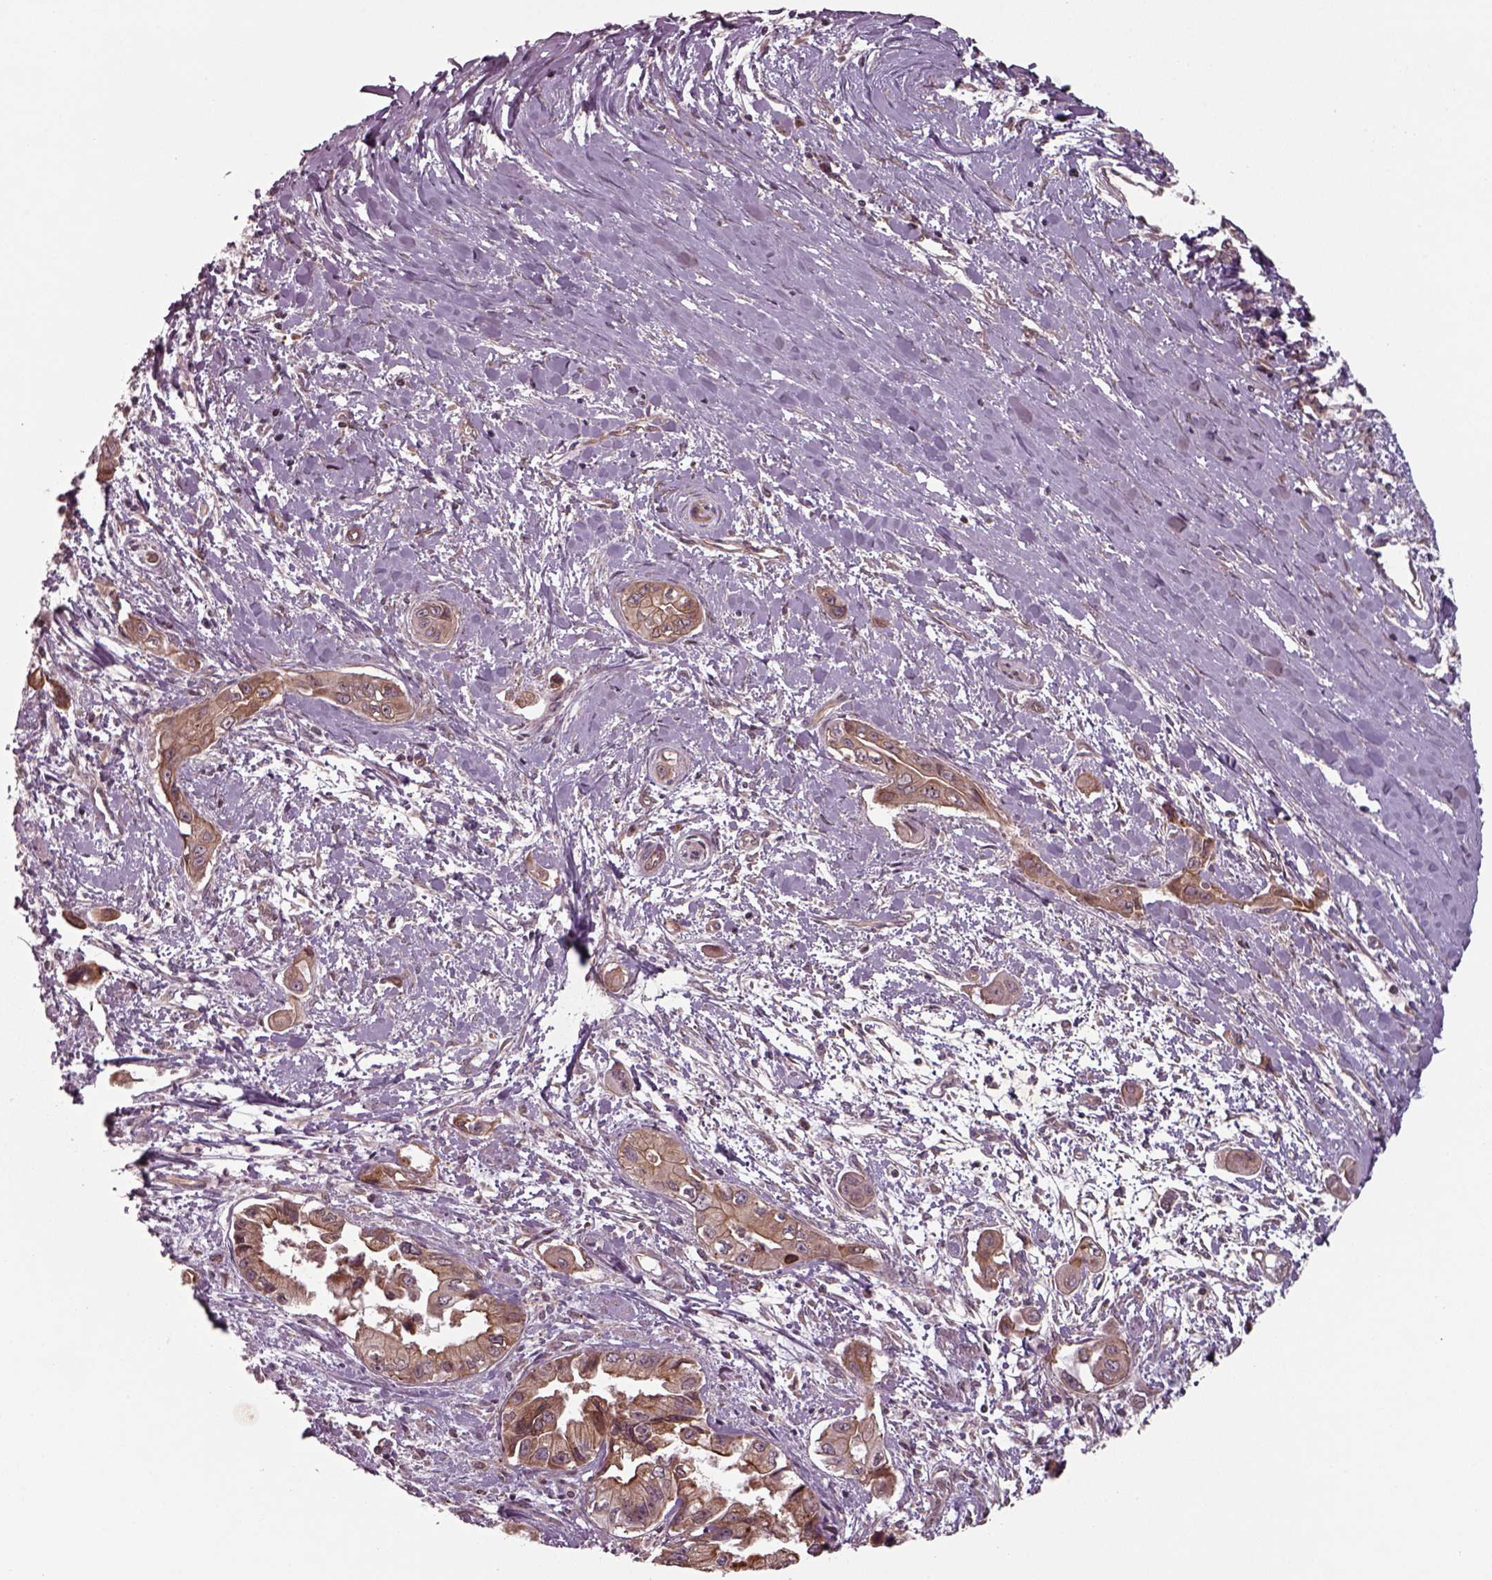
{"staining": {"intensity": "moderate", "quantity": ">75%", "location": "cytoplasmic/membranous"}, "tissue": "pancreatic cancer", "cell_type": "Tumor cells", "image_type": "cancer", "snomed": [{"axis": "morphology", "description": "Adenocarcinoma, NOS"}, {"axis": "topography", "description": "Pancreas"}], "caption": "Brown immunohistochemical staining in human pancreatic cancer displays moderate cytoplasmic/membranous expression in approximately >75% of tumor cells. The protein of interest is stained brown, and the nuclei are stained in blue (DAB (3,3'-diaminobenzidine) IHC with brightfield microscopy, high magnification).", "gene": "CHMP3", "patient": {"sex": "male", "age": 60}}